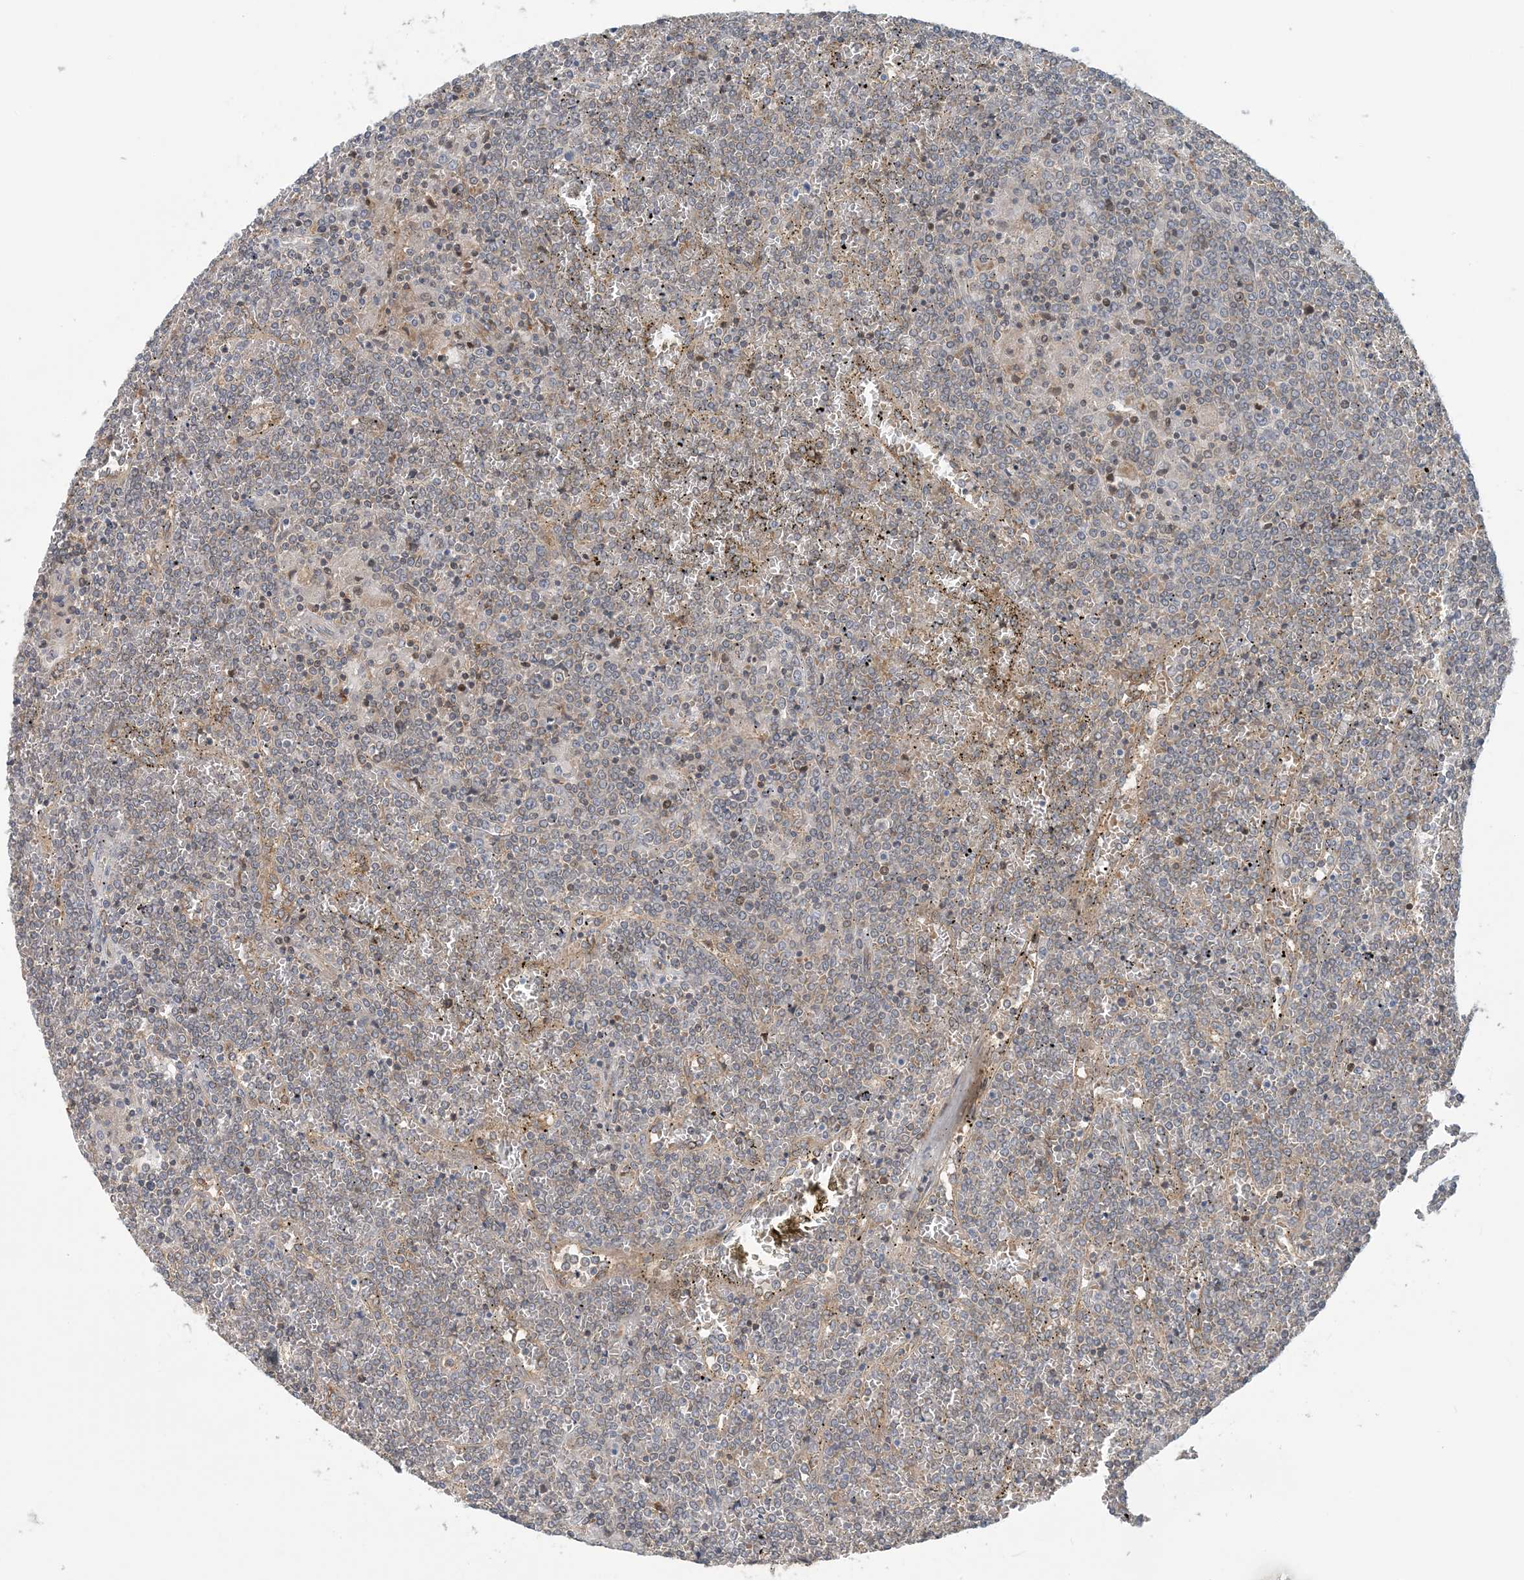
{"staining": {"intensity": "negative", "quantity": "none", "location": "none"}, "tissue": "lymphoma", "cell_type": "Tumor cells", "image_type": "cancer", "snomed": [{"axis": "morphology", "description": "Malignant lymphoma, non-Hodgkin's type, Low grade"}, {"axis": "topography", "description": "Spleen"}], "caption": "The immunohistochemistry histopathology image has no significant staining in tumor cells of low-grade malignant lymphoma, non-Hodgkin's type tissue. (DAB (3,3'-diaminobenzidine) immunohistochemistry, high magnification).", "gene": "ATP13A2", "patient": {"sex": "female", "age": 19}}